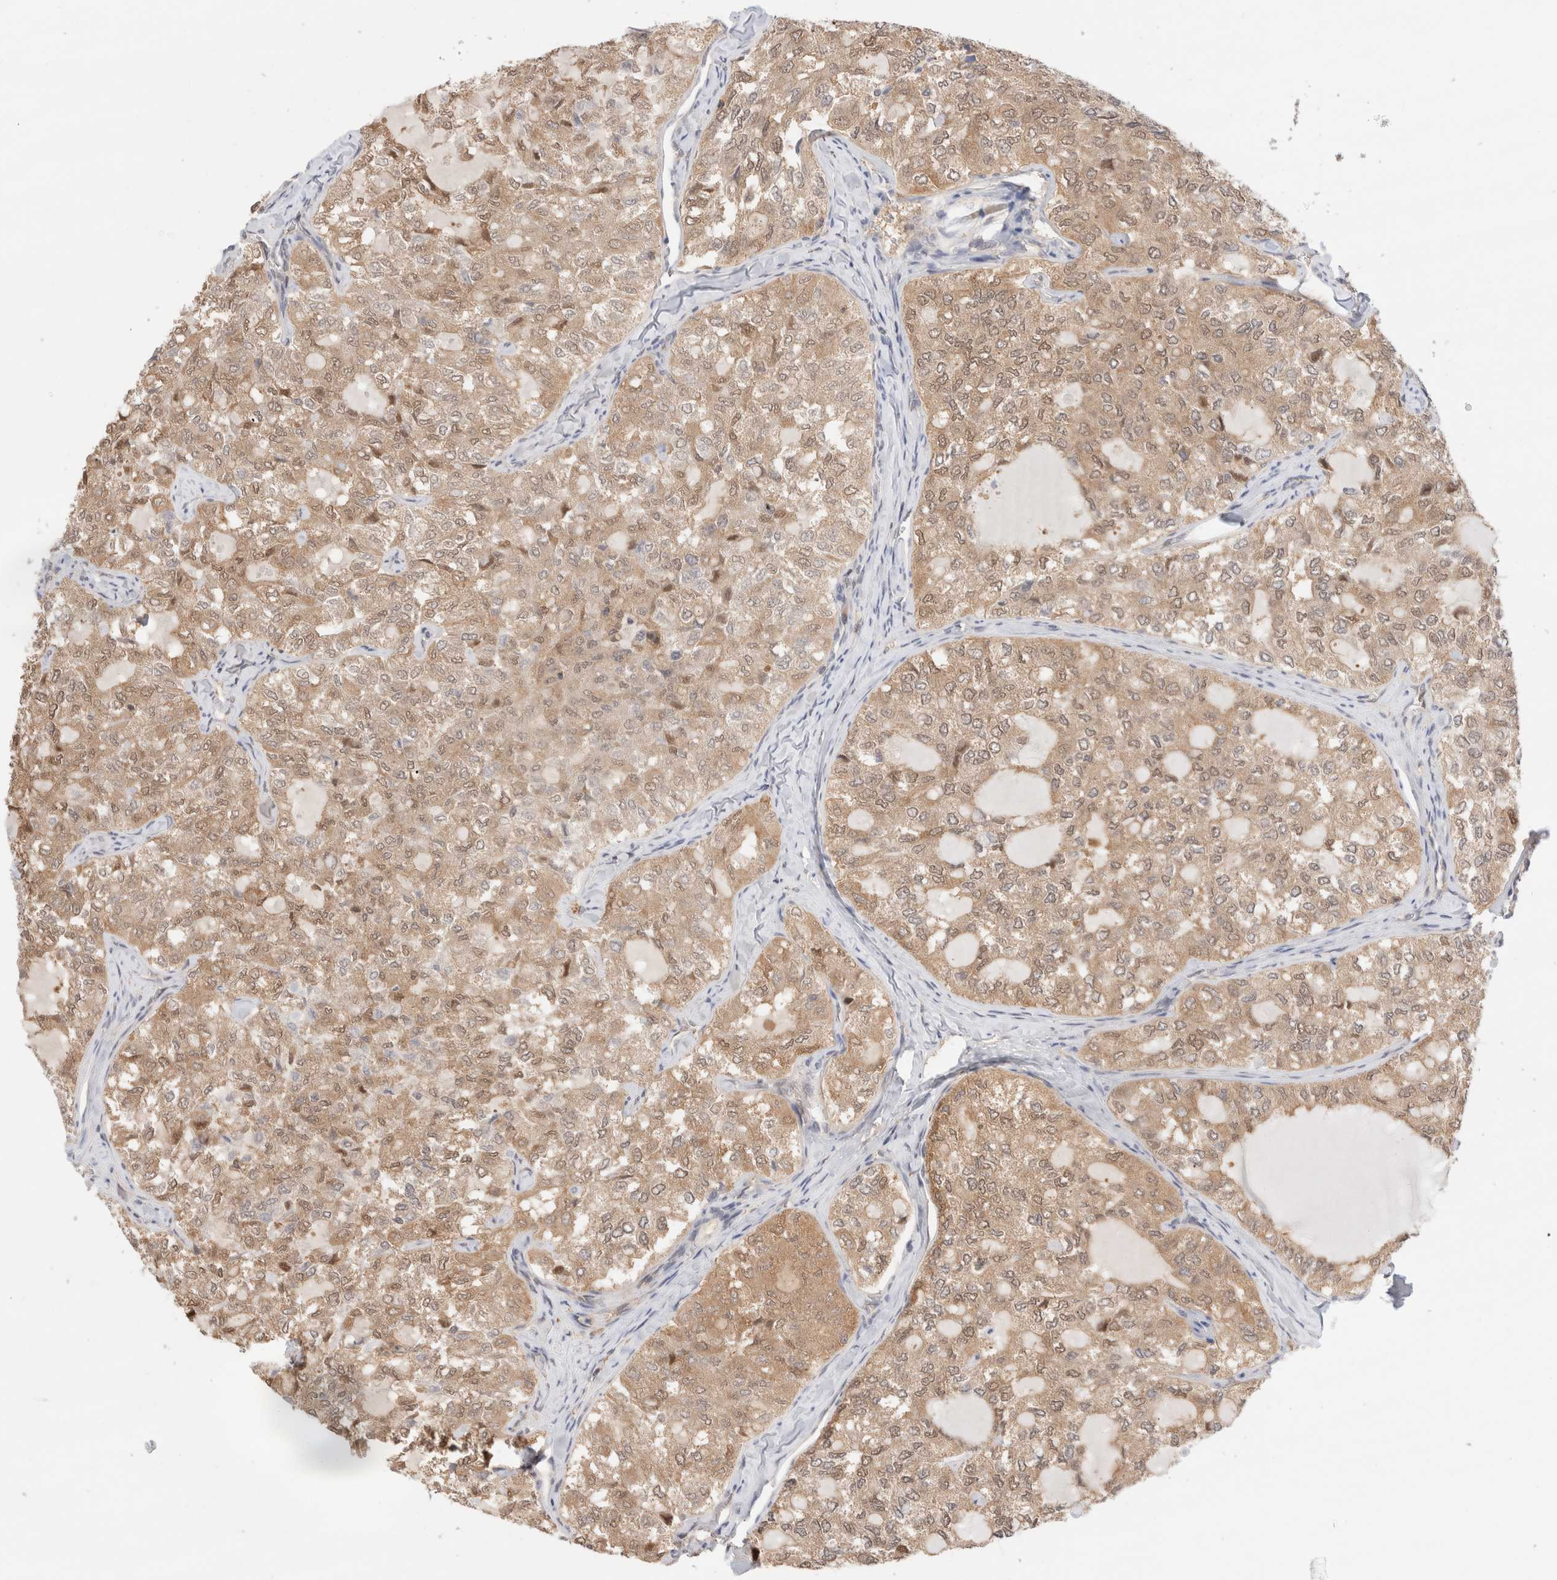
{"staining": {"intensity": "moderate", "quantity": ">75%", "location": "cytoplasmic/membranous,nuclear"}, "tissue": "thyroid cancer", "cell_type": "Tumor cells", "image_type": "cancer", "snomed": [{"axis": "morphology", "description": "Follicular adenoma carcinoma, NOS"}, {"axis": "topography", "description": "Thyroid gland"}], "caption": "IHC of thyroid cancer displays medium levels of moderate cytoplasmic/membranous and nuclear positivity in about >75% of tumor cells. (DAB = brown stain, brightfield microscopy at high magnification).", "gene": "C17orf97", "patient": {"sex": "male", "age": 75}}